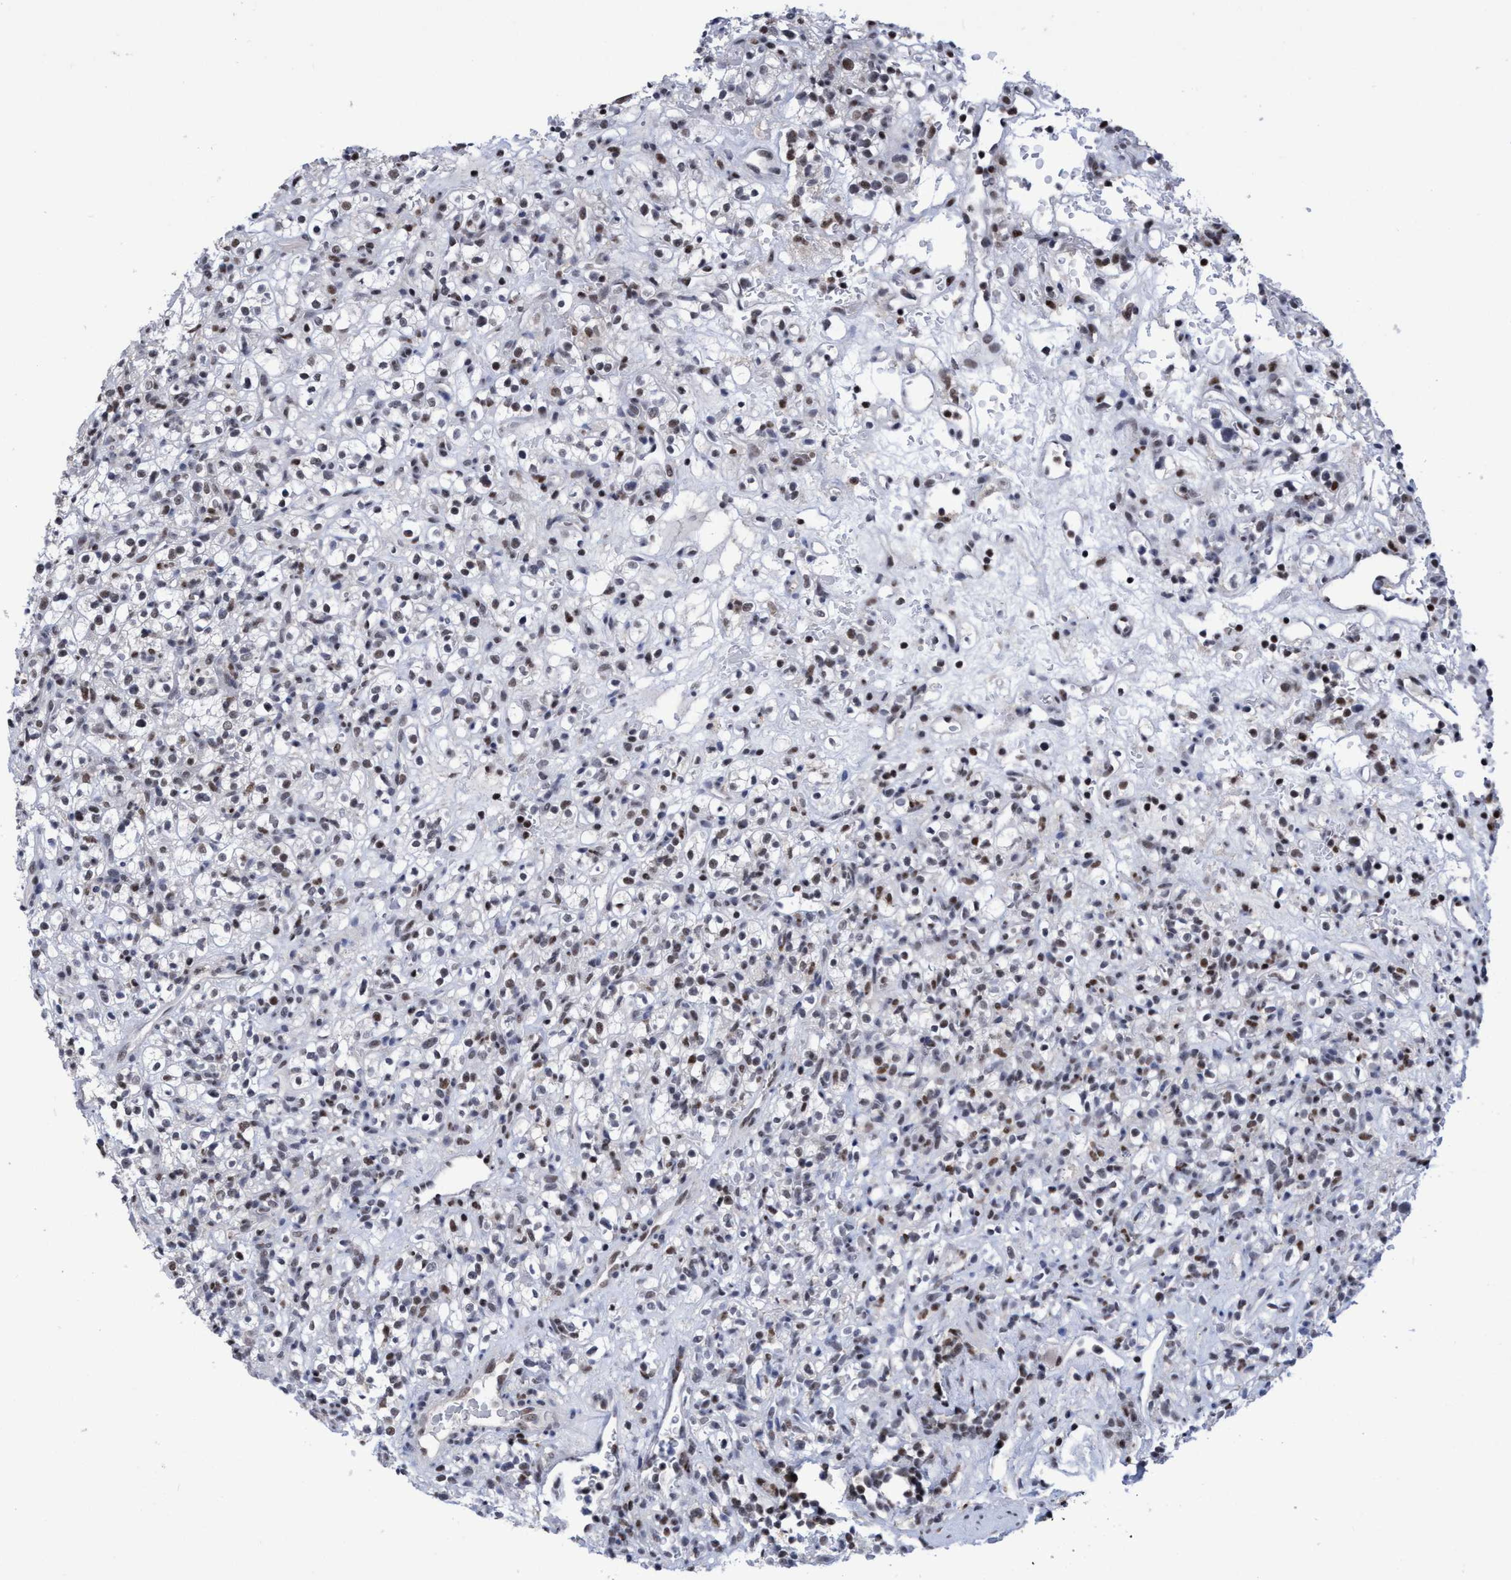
{"staining": {"intensity": "moderate", "quantity": "<25%", "location": "nuclear"}, "tissue": "renal cancer", "cell_type": "Tumor cells", "image_type": "cancer", "snomed": [{"axis": "morphology", "description": "Normal tissue, NOS"}, {"axis": "morphology", "description": "Adenocarcinoma, NOS"}, {"axis": "topography", "description": "Kidney"}], "caption": "About <25% of tumor cells in renal cancer show moderate nuclear protein positivity as visualized by brown immunohistochemical staining.", "gene": "C9orf78", "patient": {"sex": "female", "age": 72}}